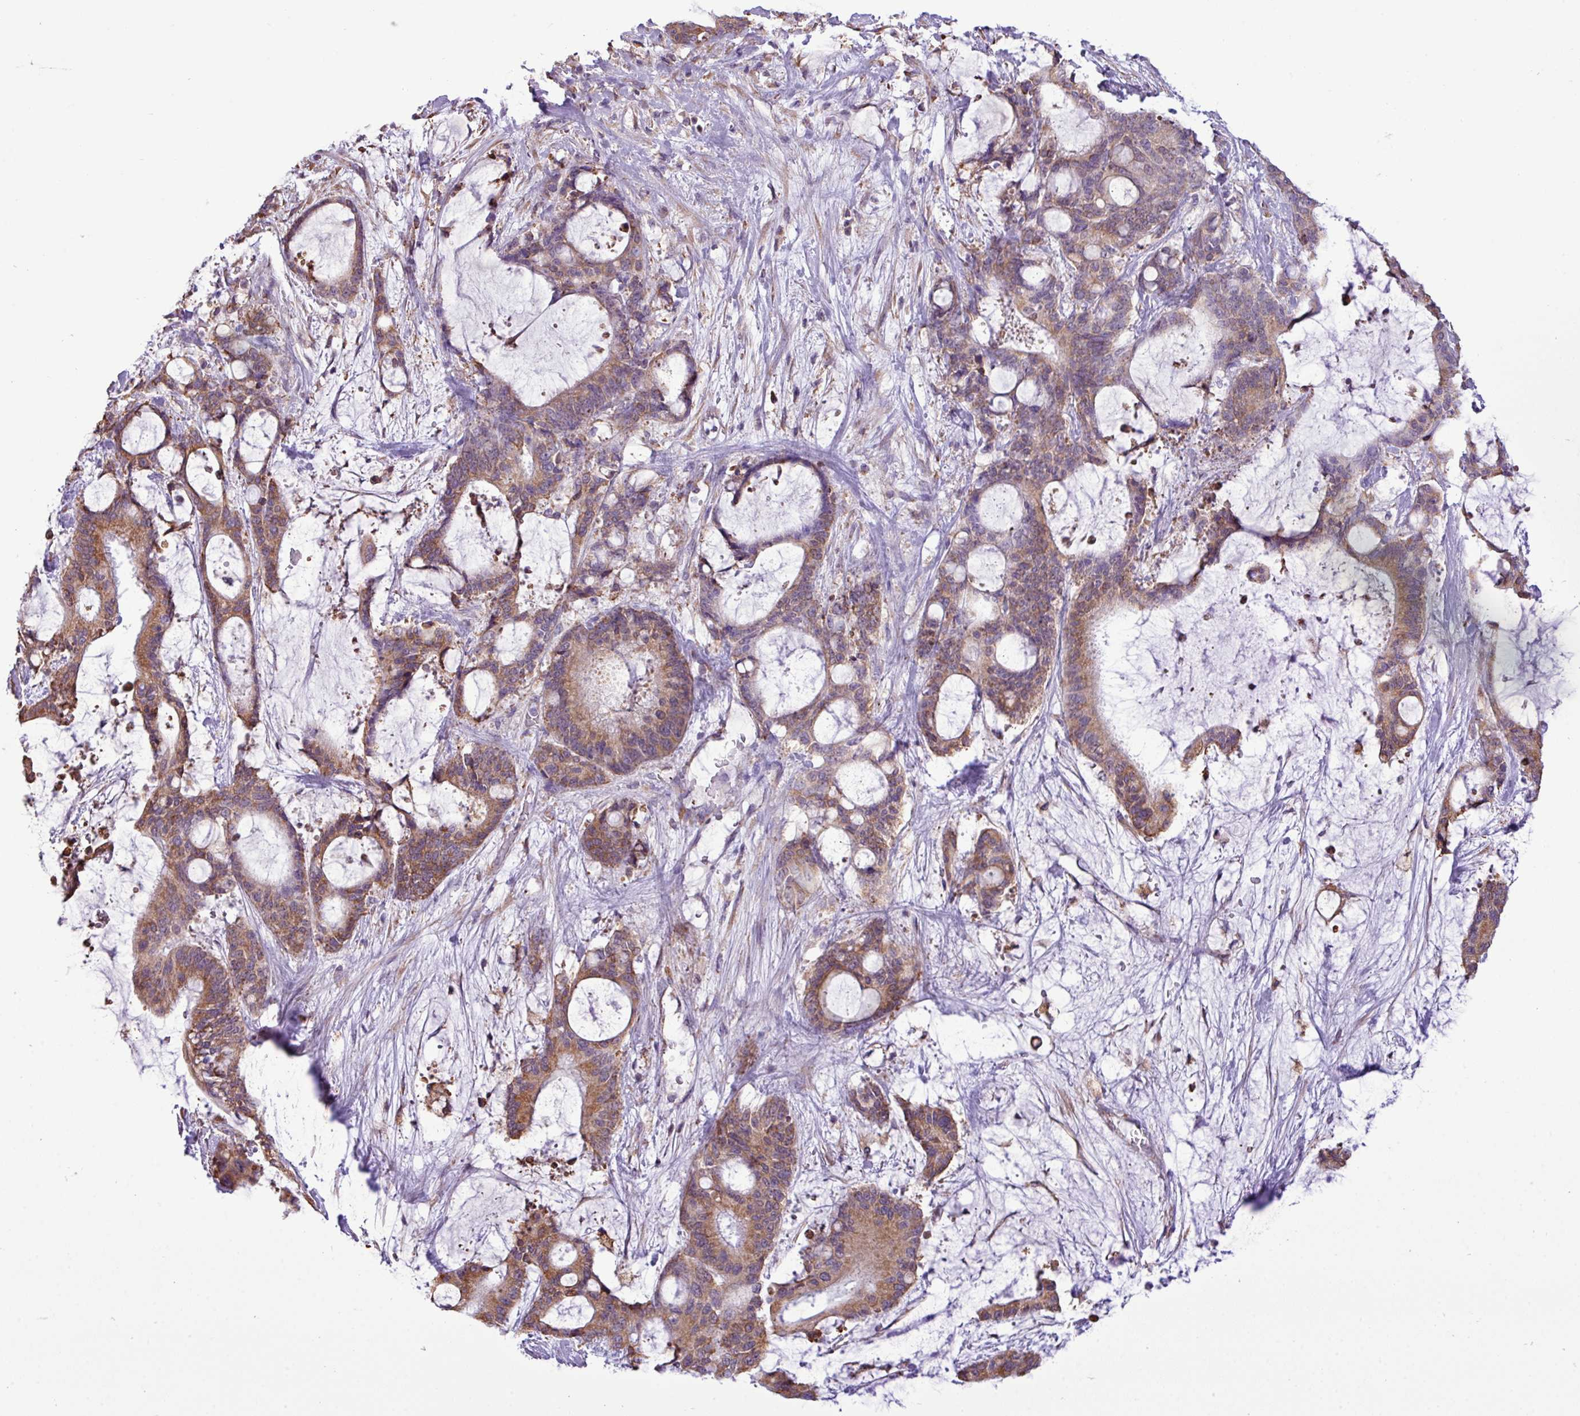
{"staining": {"intensity": "moderate", "quantity": ">75%", "location": "cytoplasmic/membranous"}, "tissue": "liver cancer", "cell_type": "Tumor cells", "image_type": "cancer", "snomed": [{"axis": "morphology", "description": "Normal tissue, NOS"}, {"axis": "morphology", "description": "Cholangiocarcinoma"}, {"axis": "topography", "description": "Liver"}, {"axis": "topography", "description": "Peripheral nerve tissue"}], "caption": "Immunohistochemistry (IHC) photomicrograph of cholangiocarcinoma (liver) stained for a protein (brown), which displays medium levels of moderate cytoplasmic/membranous expression in about >75% of tumor cells.", "gene": "ZSCAN5A", "patient": {"sex": "female", "age": 73}}